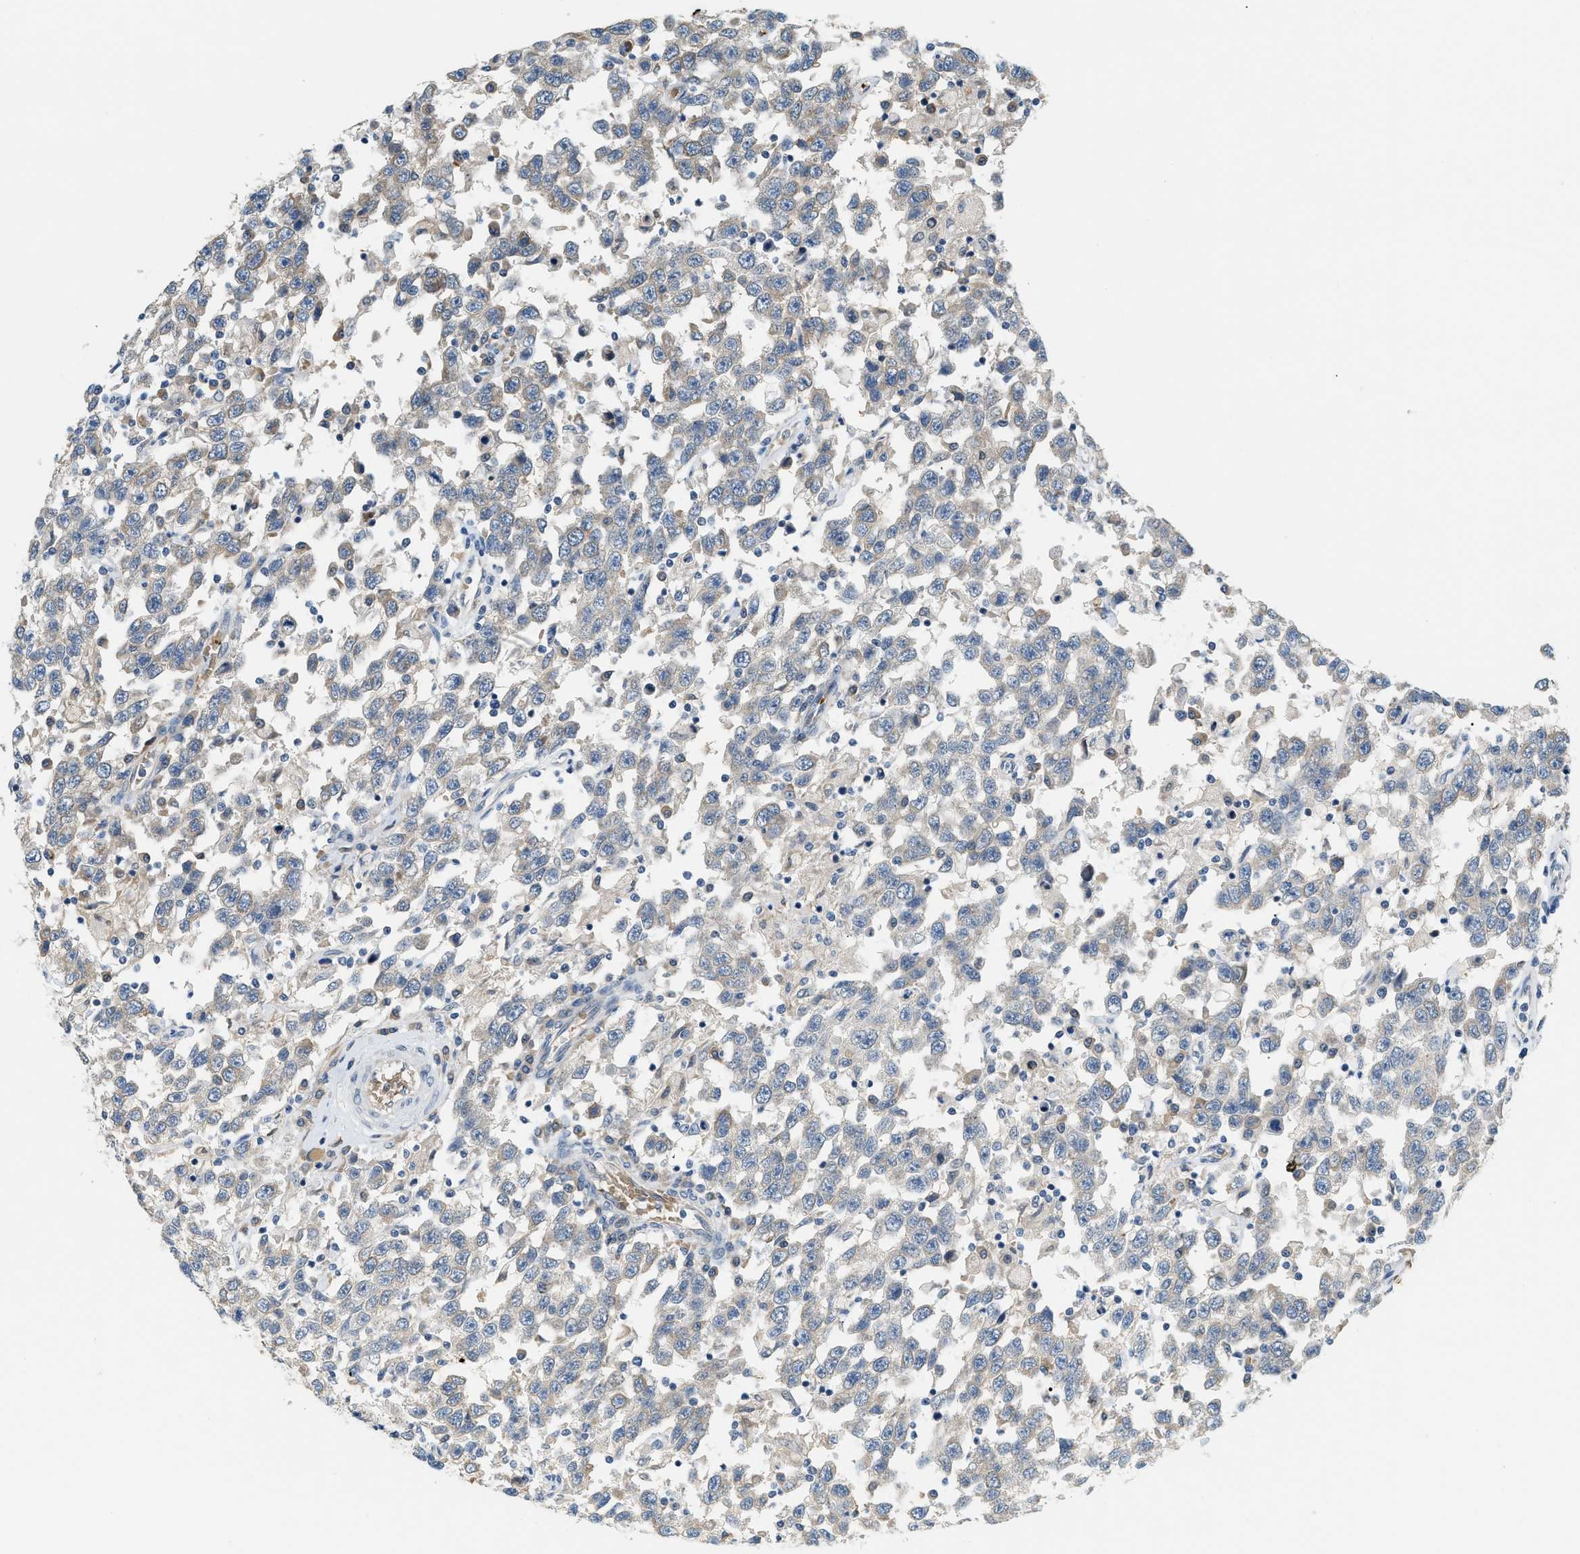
{"staining": {"intensity": "negative", "quantity": "none", "location": "none"}, "tissue": "testis cancer", "cell_type": "Tumor cells", "image_type": "cancer", "snomed": [{"axis": "morphology", "description": "Seminoma, NOS"}, {"axis": "topography", "description": "Testis"}], "caption": "This is an immunohistochemistry (IHC) image of seminoma (testis). There is no expression in tumor cells.", "gene": "CYTH2", "patient": {"sex": "male", "age": 41}}